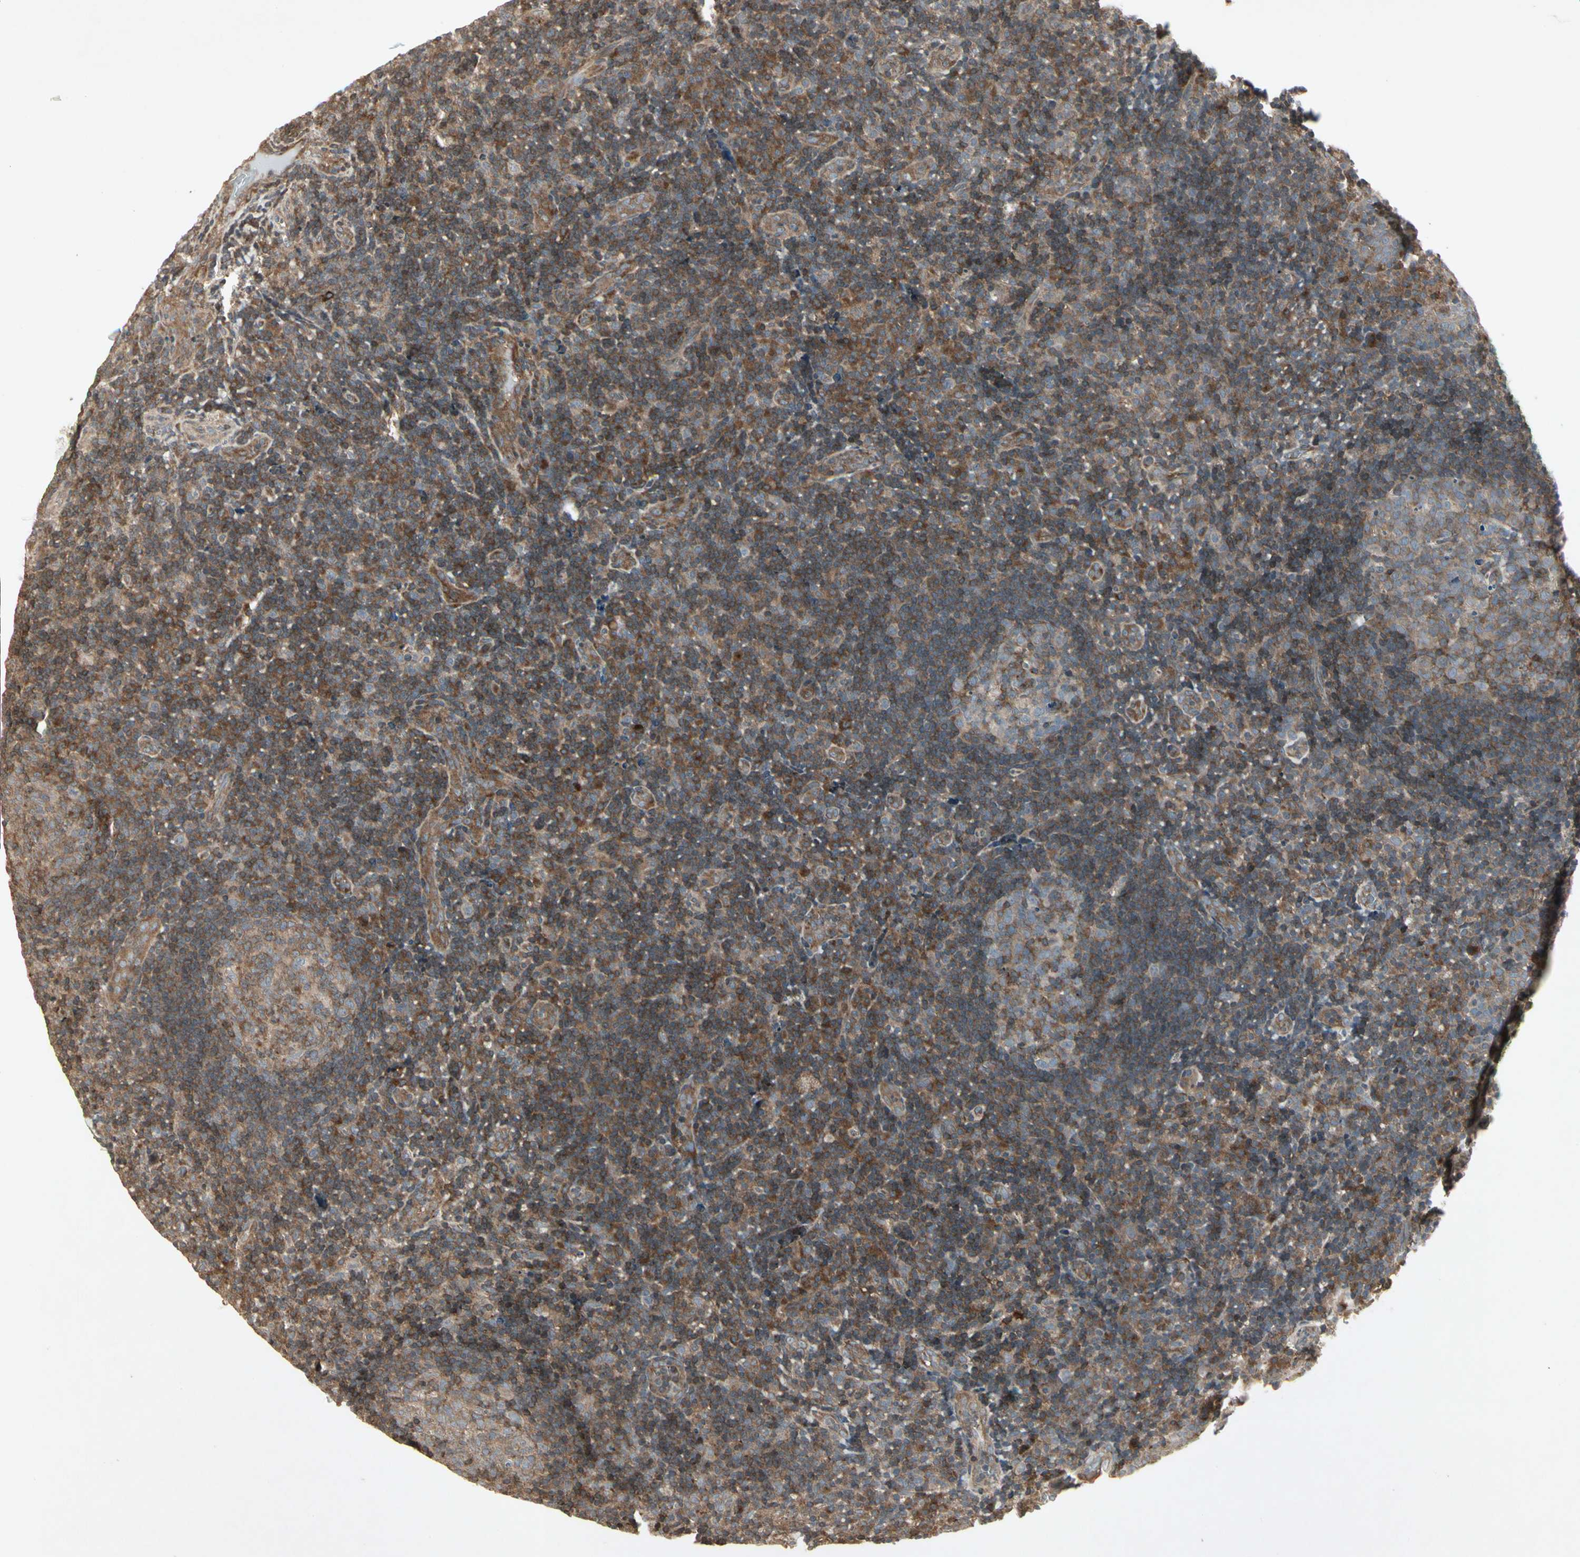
{"staining": {"intensity": "moderate", "quantity": ">75%", "location": "cytoplasmic/membranous"}, "tissue": "tonsil", "cell_type": "Germinal center cells", "image_type": "normal", "snomed": [{"axis": "morphology", "description": "Normal tissue, NOS"}, {"axis": "topography", "description": "Tonsil"}], "caption": "This micrograph demonstrates IHC staining of normal tonsil, with medium moderate cytoplasmic/membranous expression in approximately >75% of germinal center cells.", "gene": "TEK", "patient": {"sex": "female", "age": 40}}